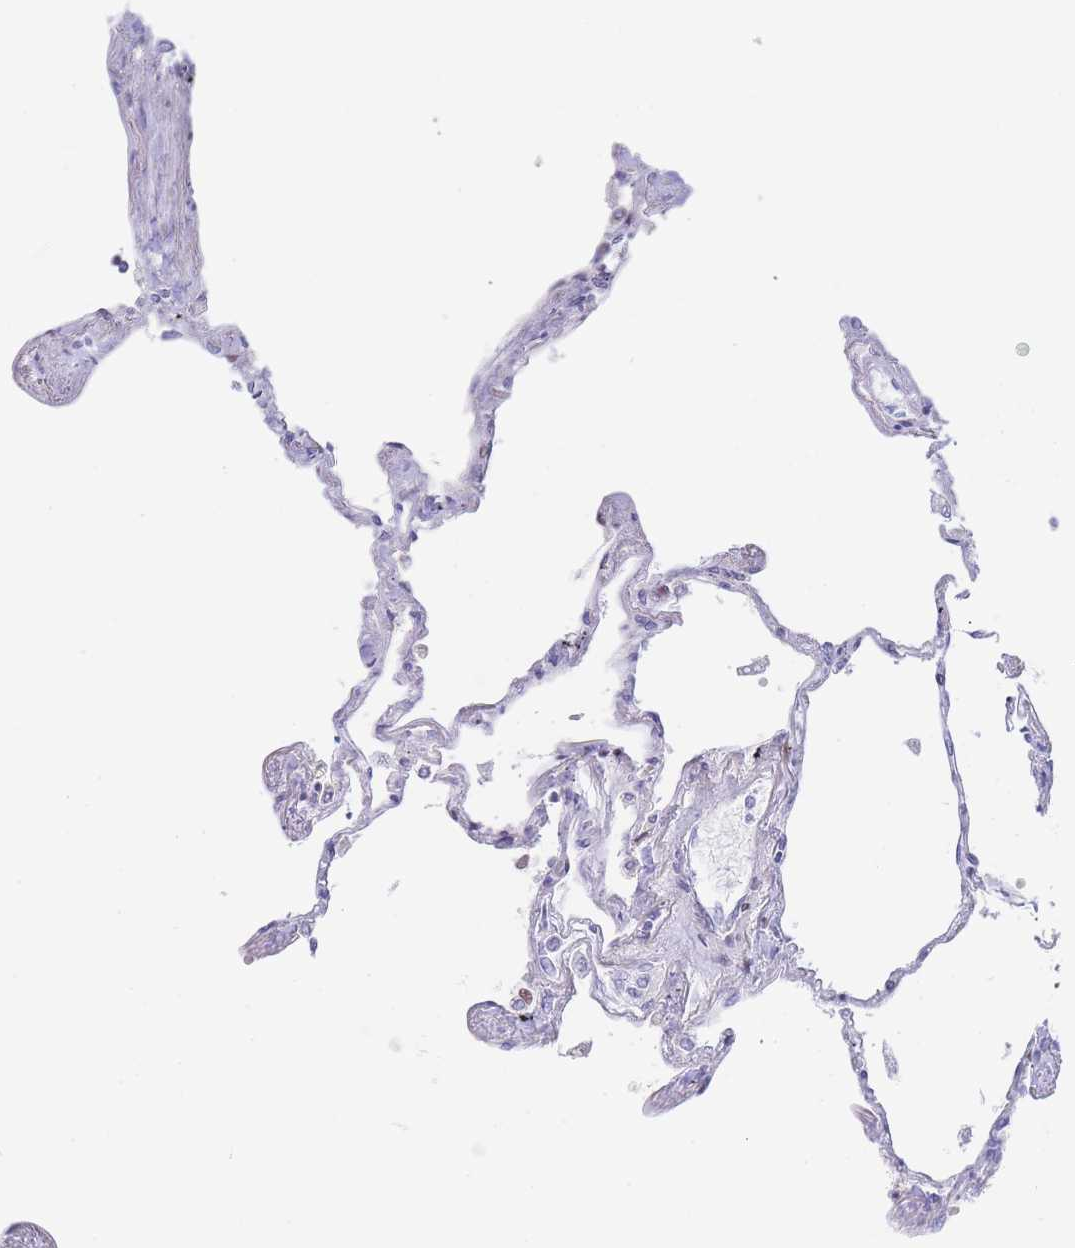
{"staining": {"intensity": "negative", "quantity": "none", "location": "none"}, "tissue": "lung", "cell_type": "Alveolar cells", "image_type": "normal", "snomed": [{"axis": "morphology", "description": "Normal tissue, NOS"}, {"axis": "topography", "description": "Lung"}], "caption": "This is an immunohistochemistry image of normal lung. There is no expression in alveolar cells.", "gene": "GPAM", "patient": {"sex": "female", "age": 67}}